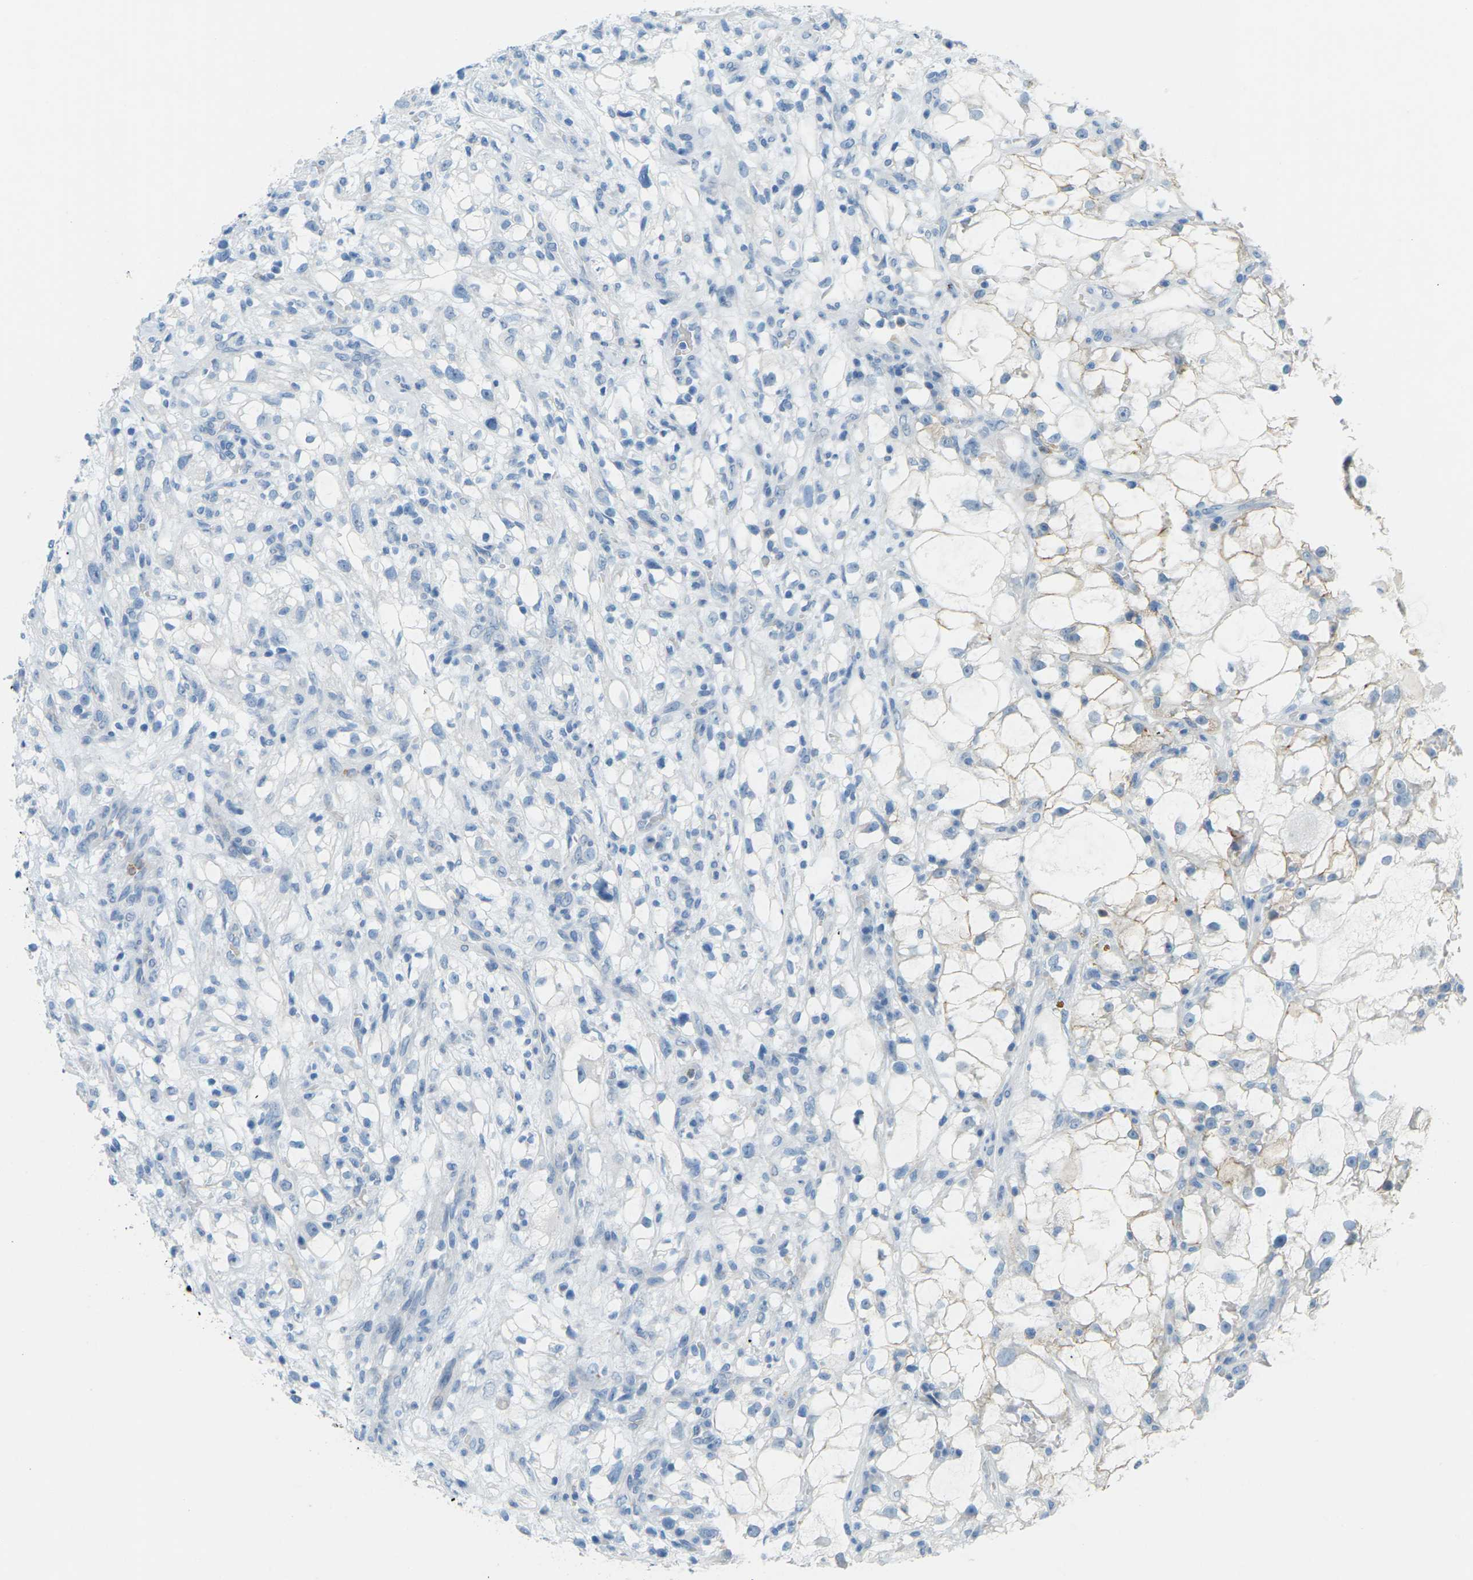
{"staining": {"intensity": "weak", "quantity": "25%-75%", "location": "cytoplasmic/membranous"}, "tissue": "renal cancer", "cell_type": "Tumor cells", "image_type": "cancer", "snomed": [{"axis": "morphology", "description": "Adenocarcinoma, NOS"}, {"axis": "topography", "description": "Kidney"}], "caption": "The photomicrograph reveals a brown stain indicating the presence of a protein in the cytoplasmic/membranous of tumor cells in renal adenocarcinoma.", "gene": "CDH16", "patient": {"sex": "female", "age": 60}}